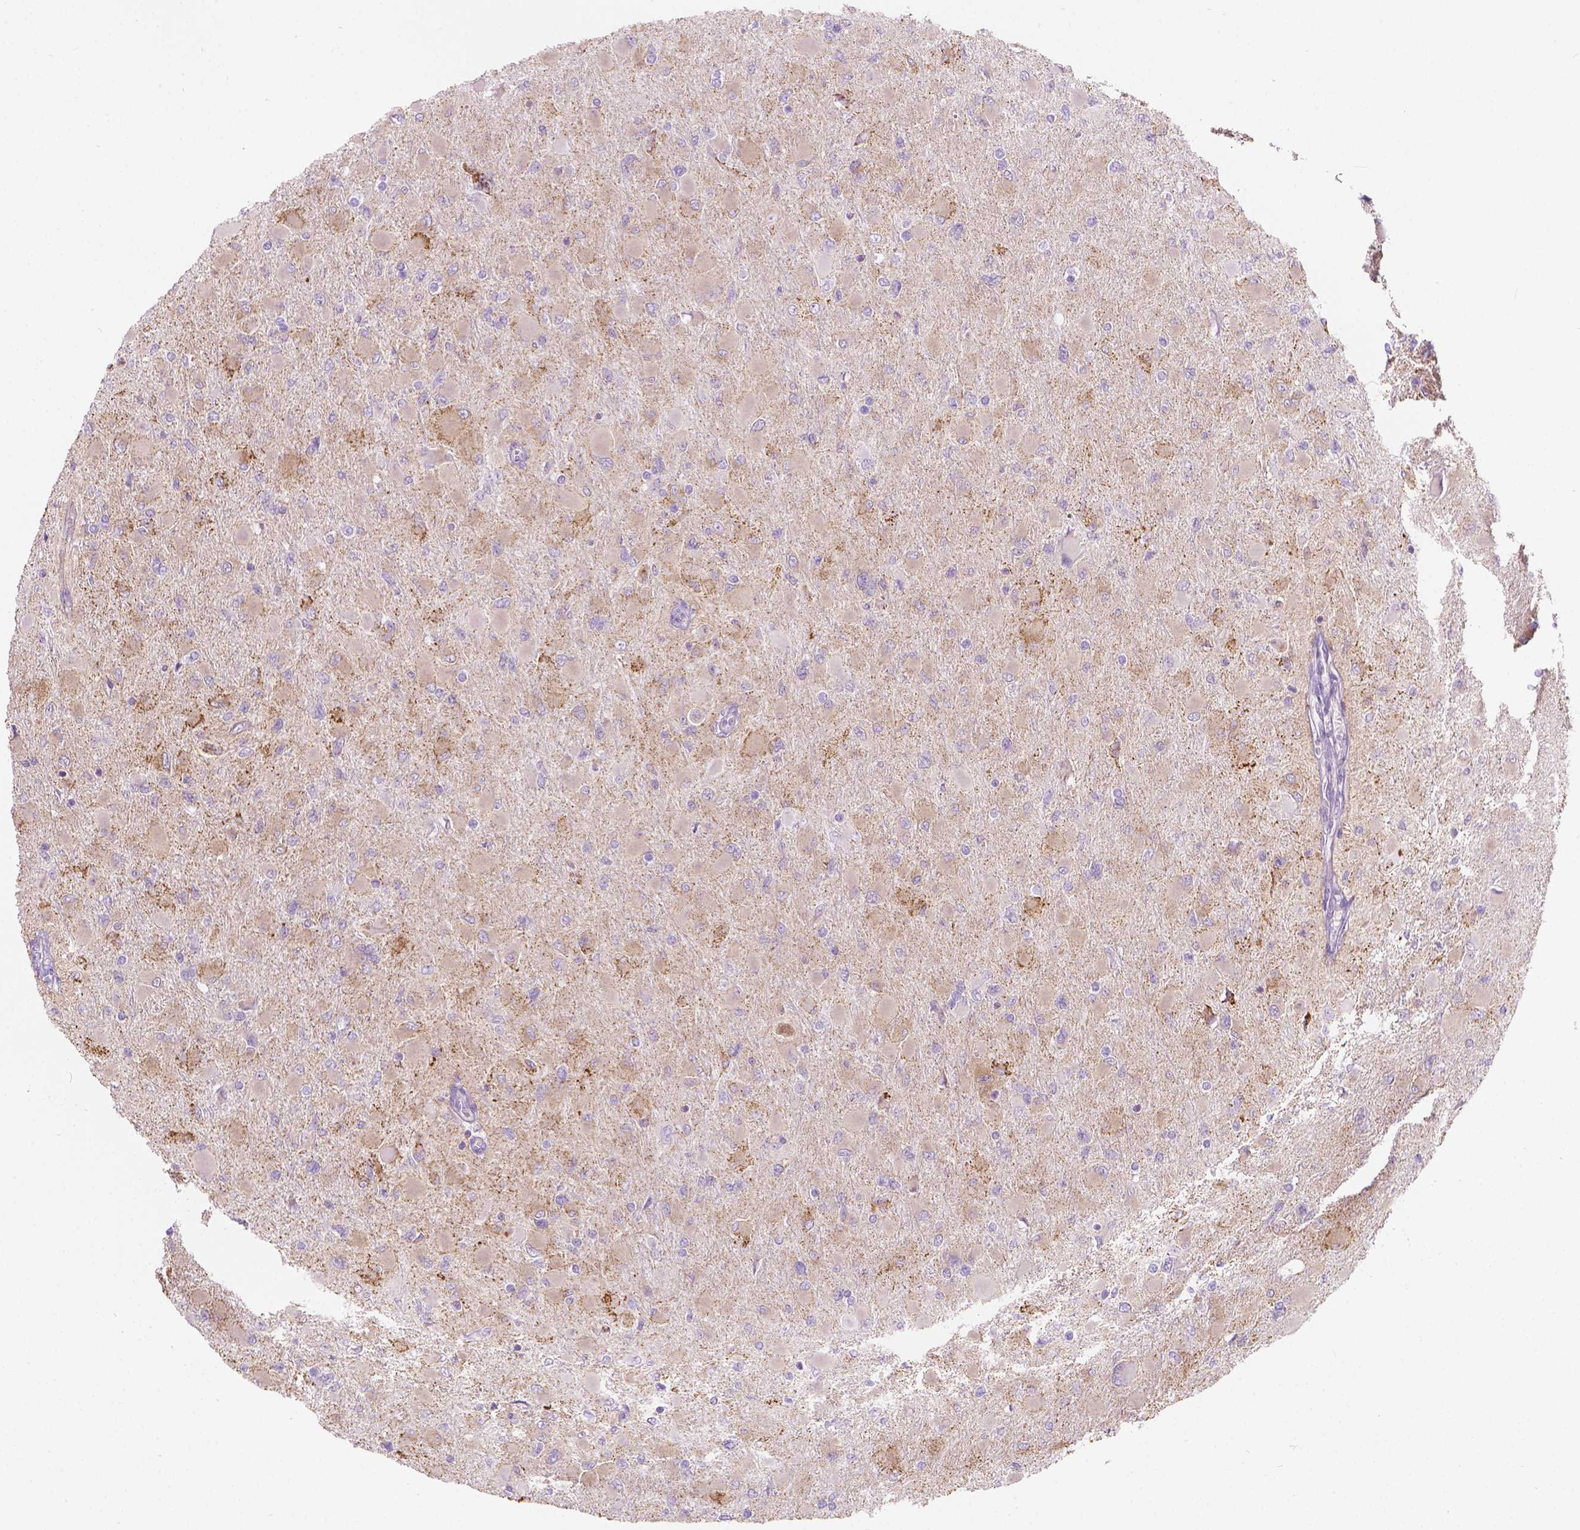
{"staining": {"intensity": "negative", "quantity": "none", "location": "none"}, "tissue": "glioma", "cell_type": "Tumor cells", "image_type": "cancer", "snomed": [{"axis": "morphology", "description": "Glioma, malignant, High grade"}, {"axis": "topography", "description": "Cerebral cortex"}], "caption": "The image demonstrates no staining of tumor cells in malignant high-grade glioma.", "gene": "NOS1AP", "patient": {"sex": "female", "age": 36}}